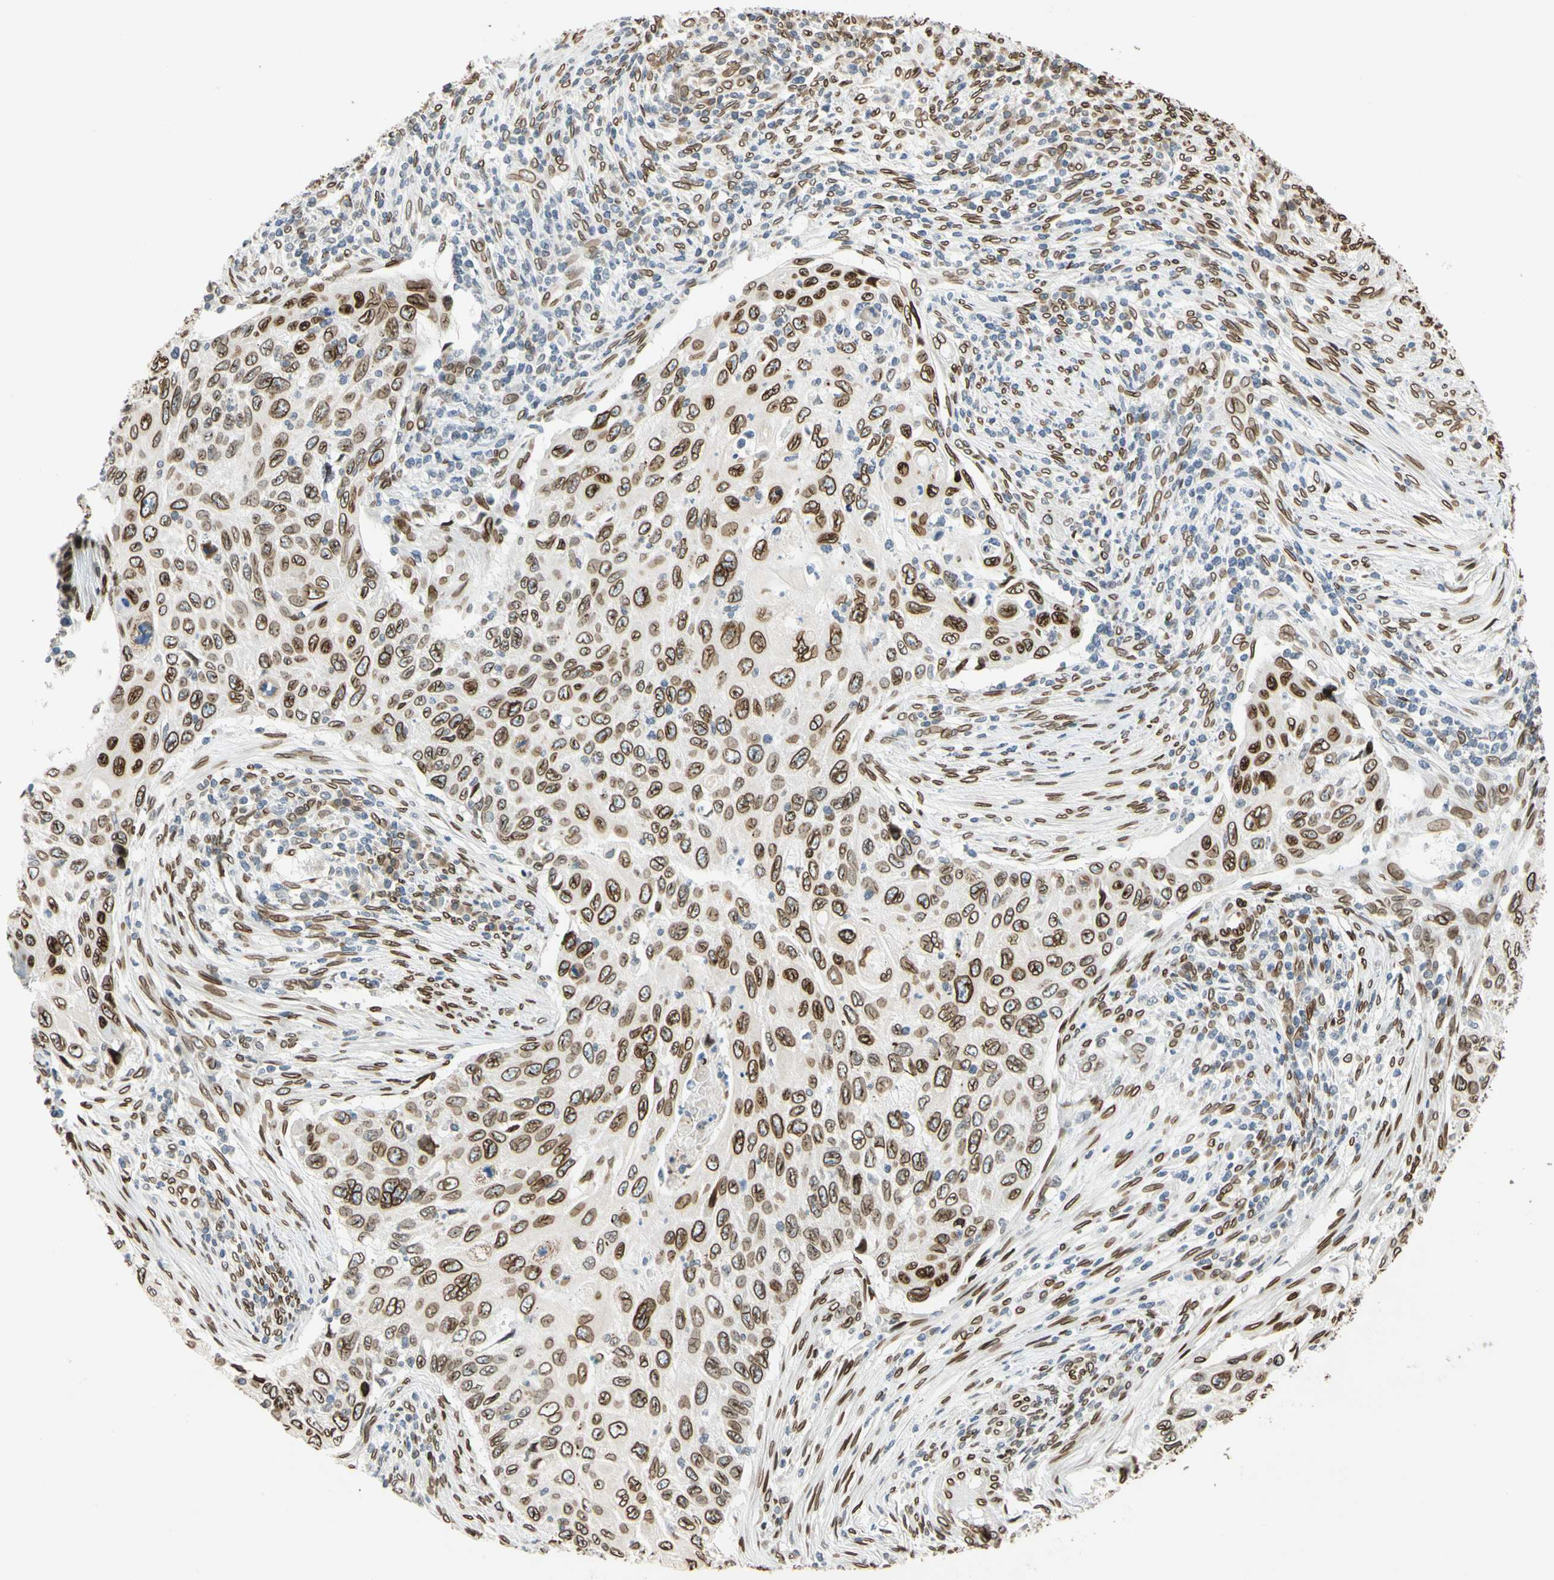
{"staining": {"intensity": "strong", "quantity": ">75%", "location": "cytoplasmic/membranous,nuclear"}, "tissue": "cervical cancer", "cell_type": "Tumor cells", "image_type": "cancer", "snomed": [{"axis": "morphology", "description": "Squamous cell carcinoma, NOS"}, {"axis": "topography", "description": "Cervix"}], "caption": "Immunohistochemistry micrograph of neoplastic tissue: cervical cancer stained using IHC reveals high levels of strong protein expression localized specifically in the cytoplasmic/membranous and nuclear of tumor cells, appearing as a cytoplasmic/membranous and nuclear brown color.", "gene": "SUN1", "patient": {"sex": "female", "age": 70}}